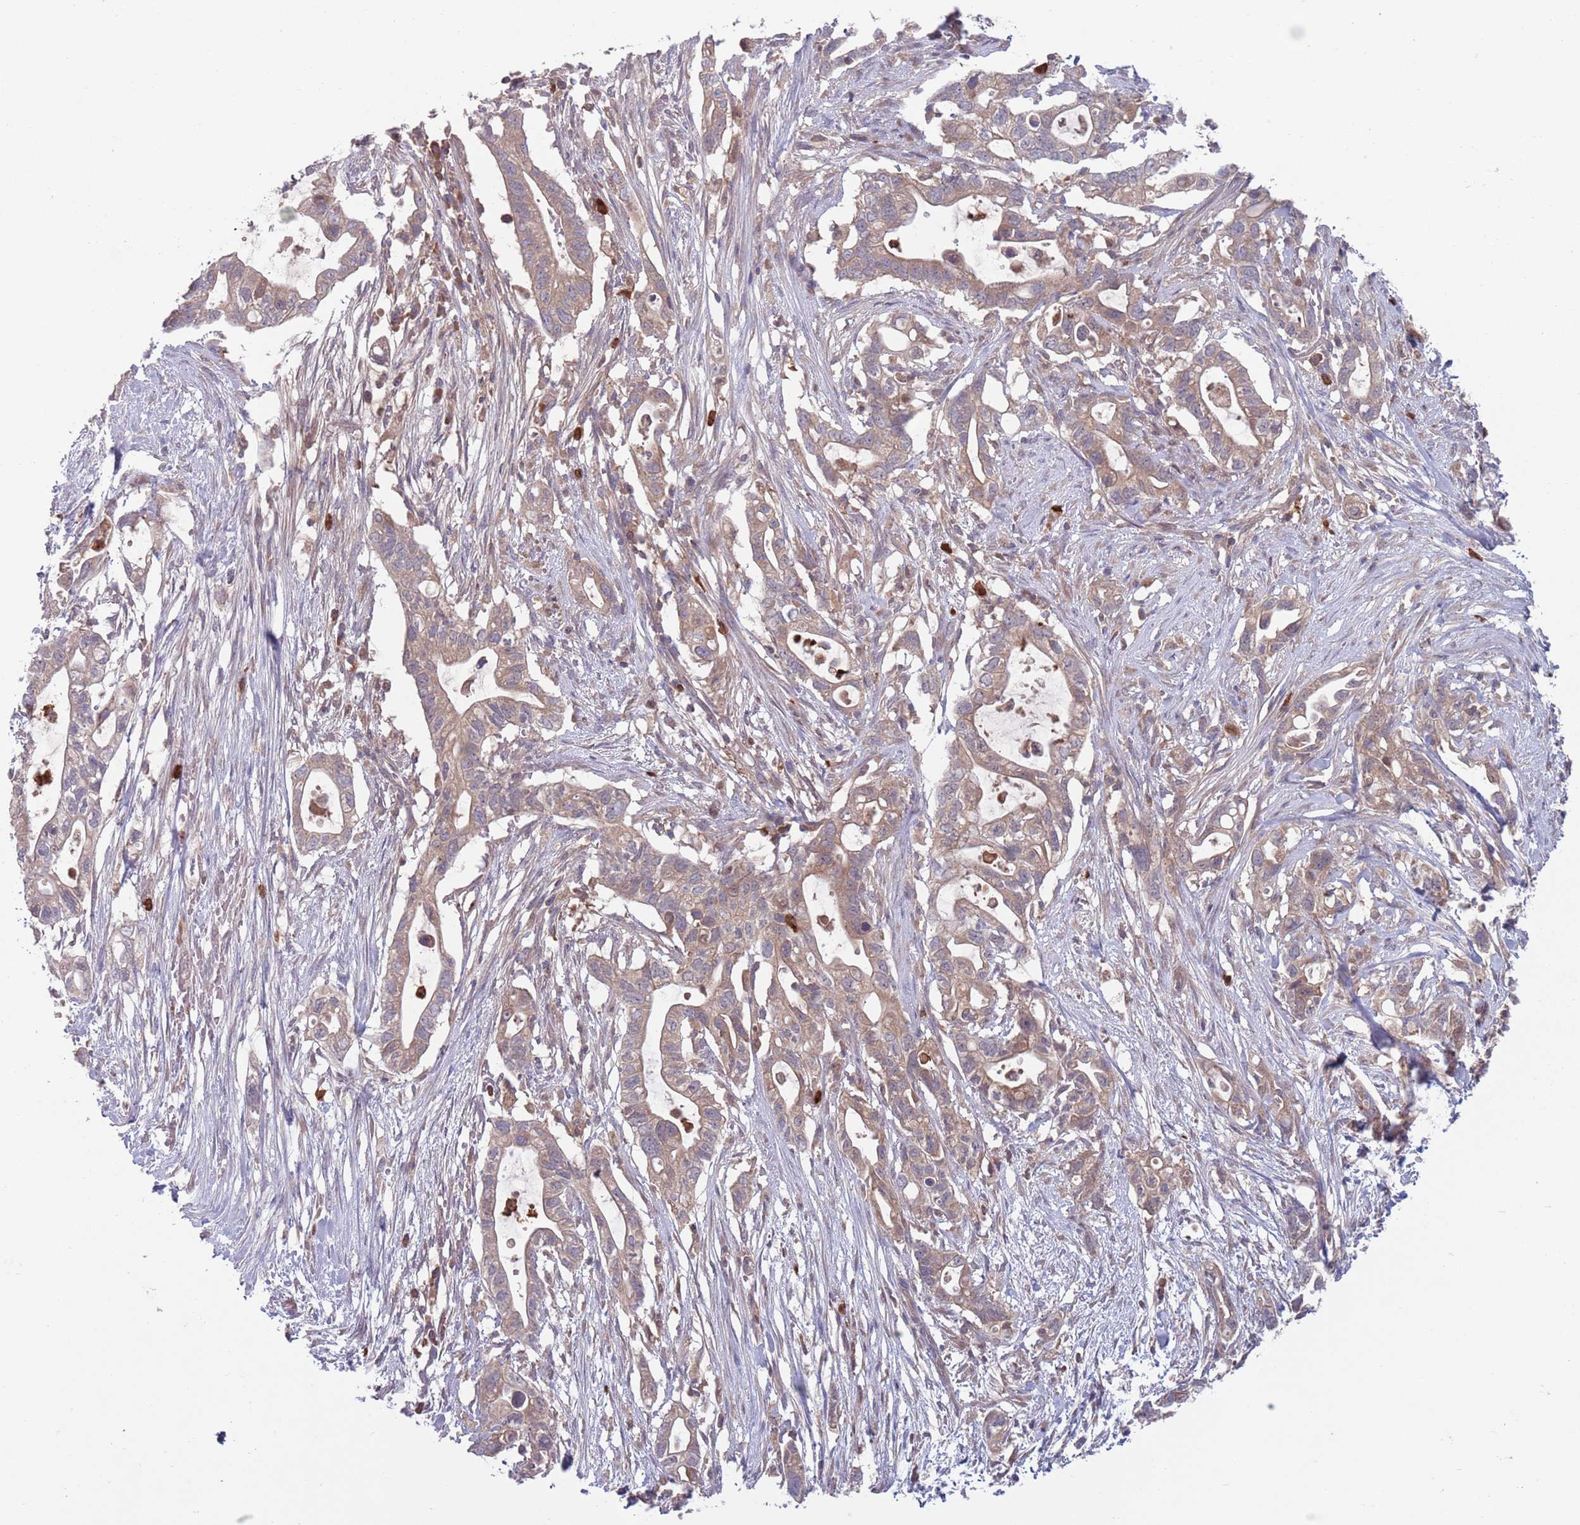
{"staining": {"intensity": "weak", "quantity": ">75%", "location": "cytoplasmic/membranous"}, "tissue": "pancreatic cancer", "cell_type": "Tumor cells", "image_type": "cancer", "snomed": [{"axis": "morphology", "description": "Adenocarcinoma, NOS"}, {"axis": "topography", "description": "Pancreas"}], "caption": "Immunohistochemical staining of pancreatic cancer exhibits weak cytoplasmic/membranous protein positivity in about >75% of tumor cells.", "gene": "TYW1", "patient": {"sex": "female", "age": 72}}